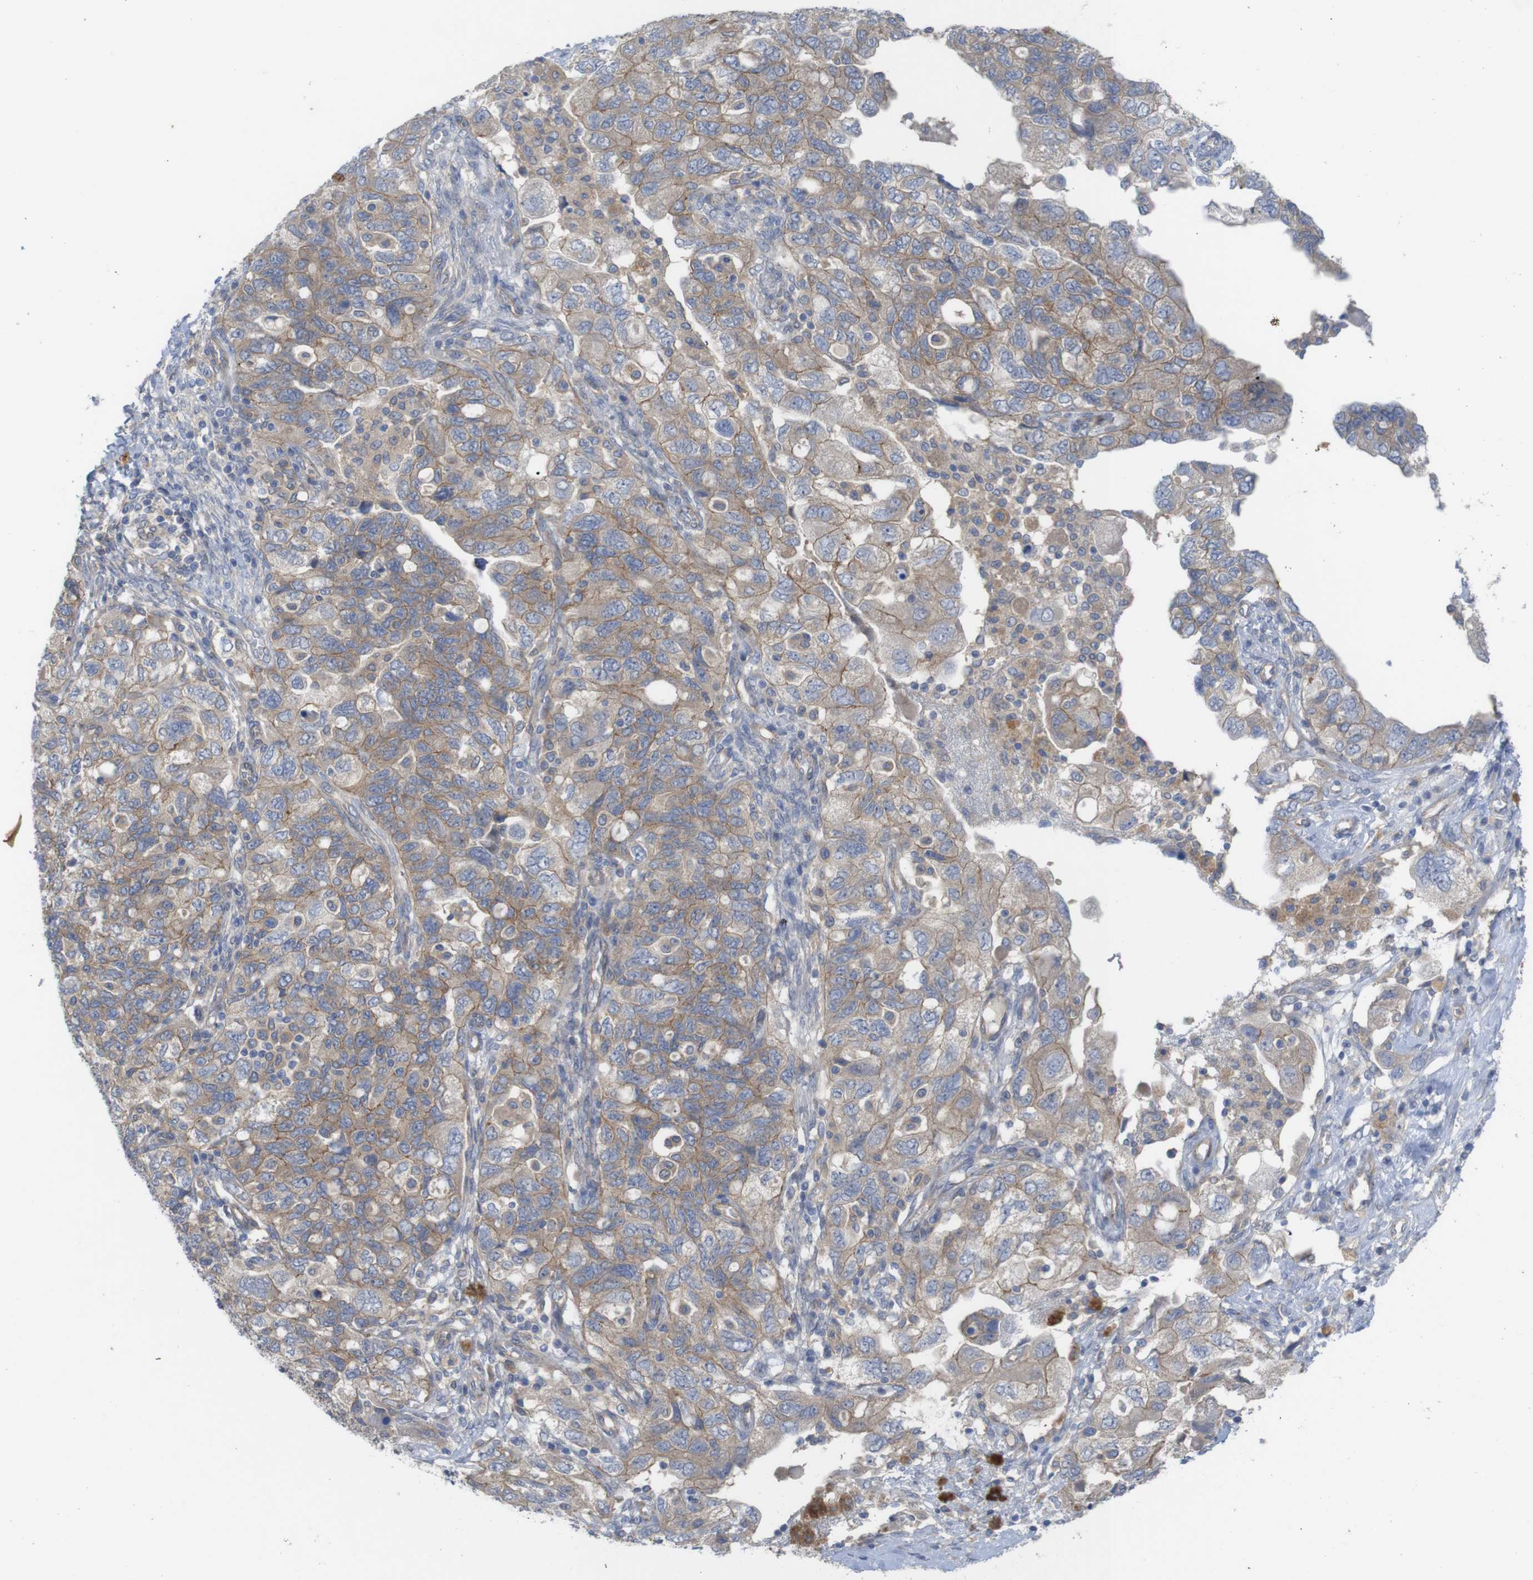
{"staining": {"intensity": "weak", "quantity": ">75%", "location": "cytoplasmic/membranous"}, "tissue": "ovarian cancer", "cell_type": "Tumor cells", "image_type": "cancer", "snomed": [{"axis": "morphology", "description": "Carcinoma, NOS"}, {"axis": "morphology", "description": "Cystadenocarcinoma, serous, NOS"}, {"axis": "topography", "description": "Ovary"}], "caption": "Protein staining shows weak cytoplasmic/membranous expression in about >75% of tumor cells in ovarian cancer. (Stains: DAB in brown, nuclei in blue, Microscopy: brightfield microscopy at high magnification).", "gene": "KIDINS220", "patient": {"sex": "female", "age": 69}}